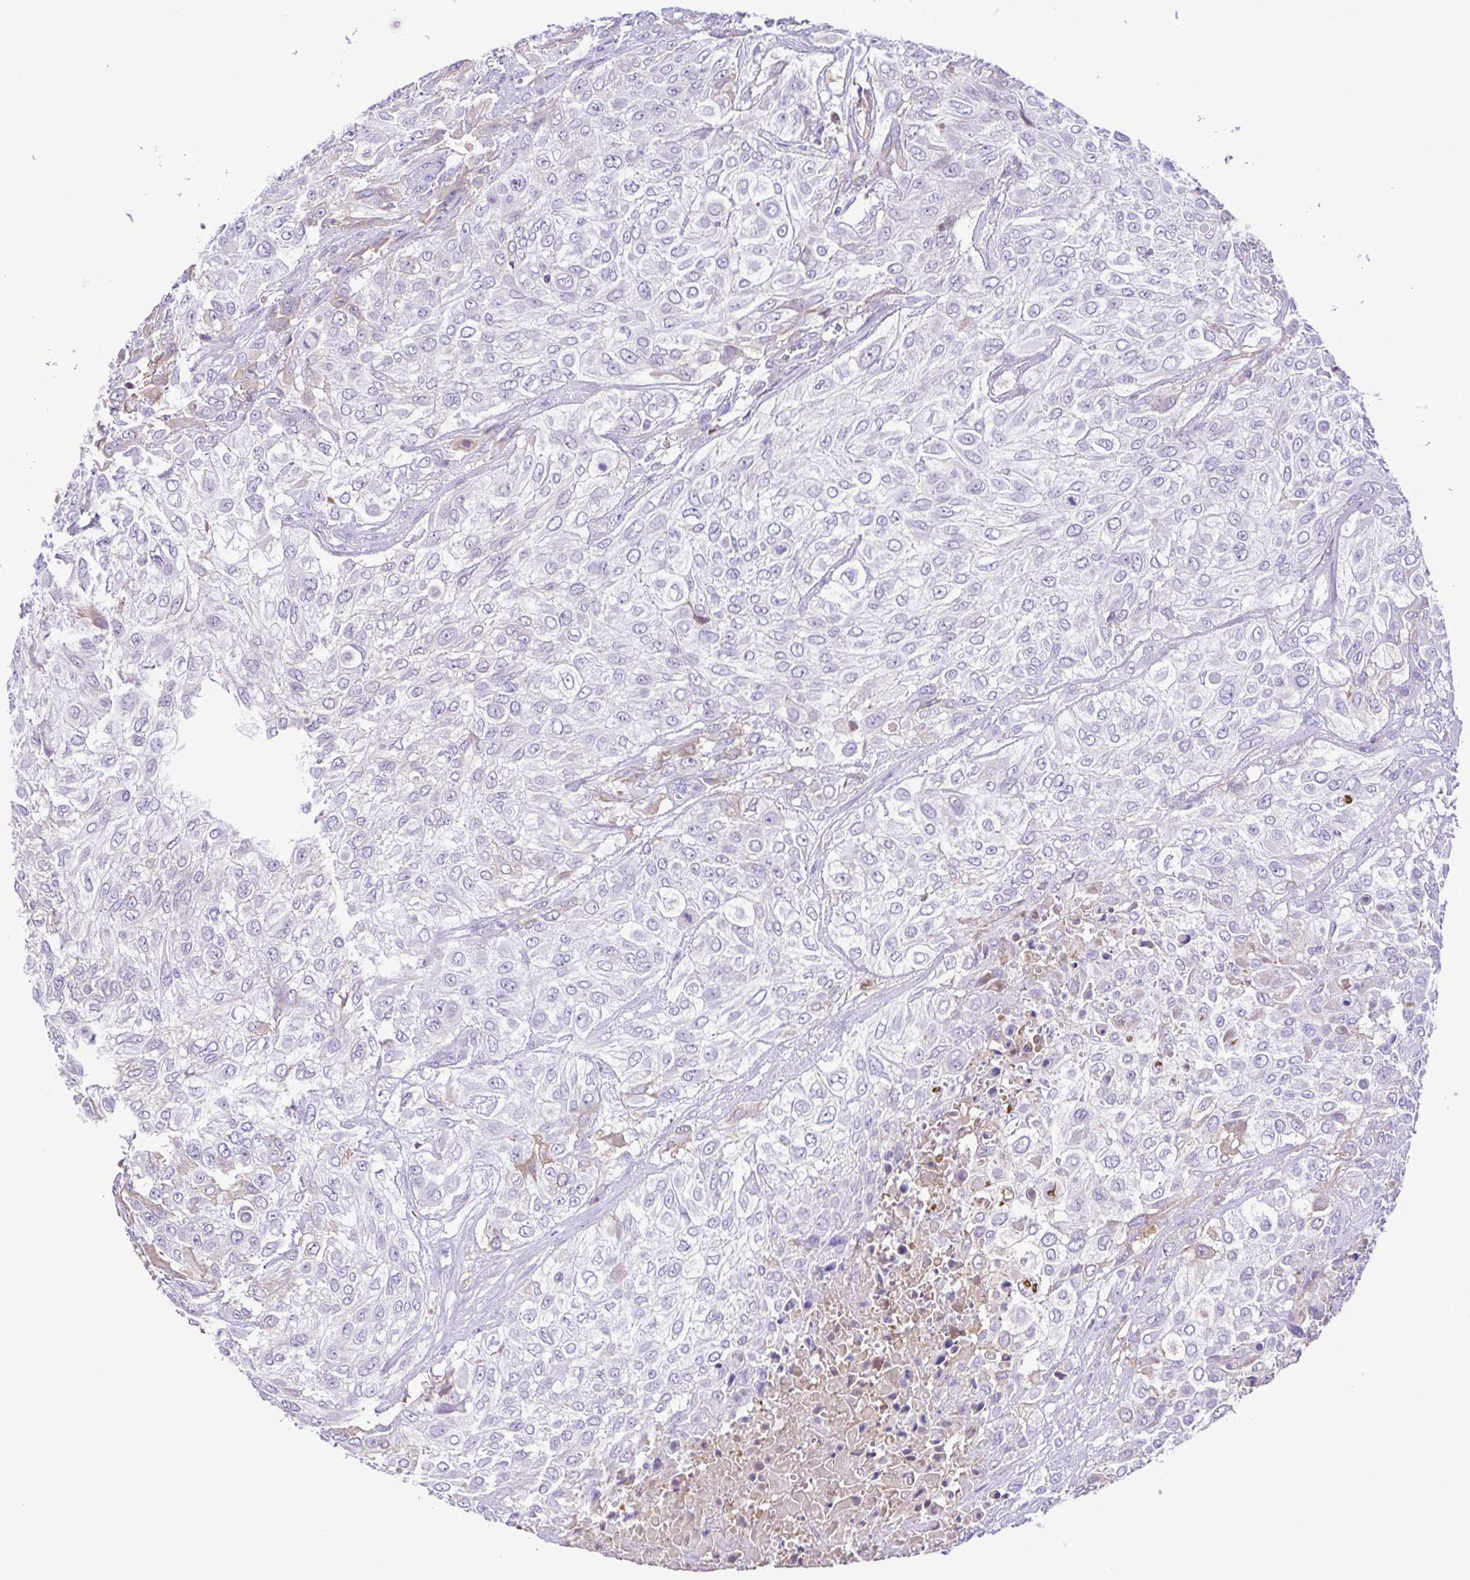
{"staining": {"intensity": "negative", "quantity": "none", "location": "none"}, "tissue": "urothelial cancer", "cell_type": "Tumor cells", "image_type": "cancer", "snomed": [{"axis": "morphology", "description": "Urothelial carcinoma, High grade"}, {"axis": "topography", "description": "Urinary bladder"}], "caption": "DAB (3,3'-diaminobenzidine) immunohistochemical staining of human urothelial carcinoma (high-grade) exhibits no significant expression in tumor cells.", "gene": "IGFL1", "patient": {"sex": "male", "age": 57}}